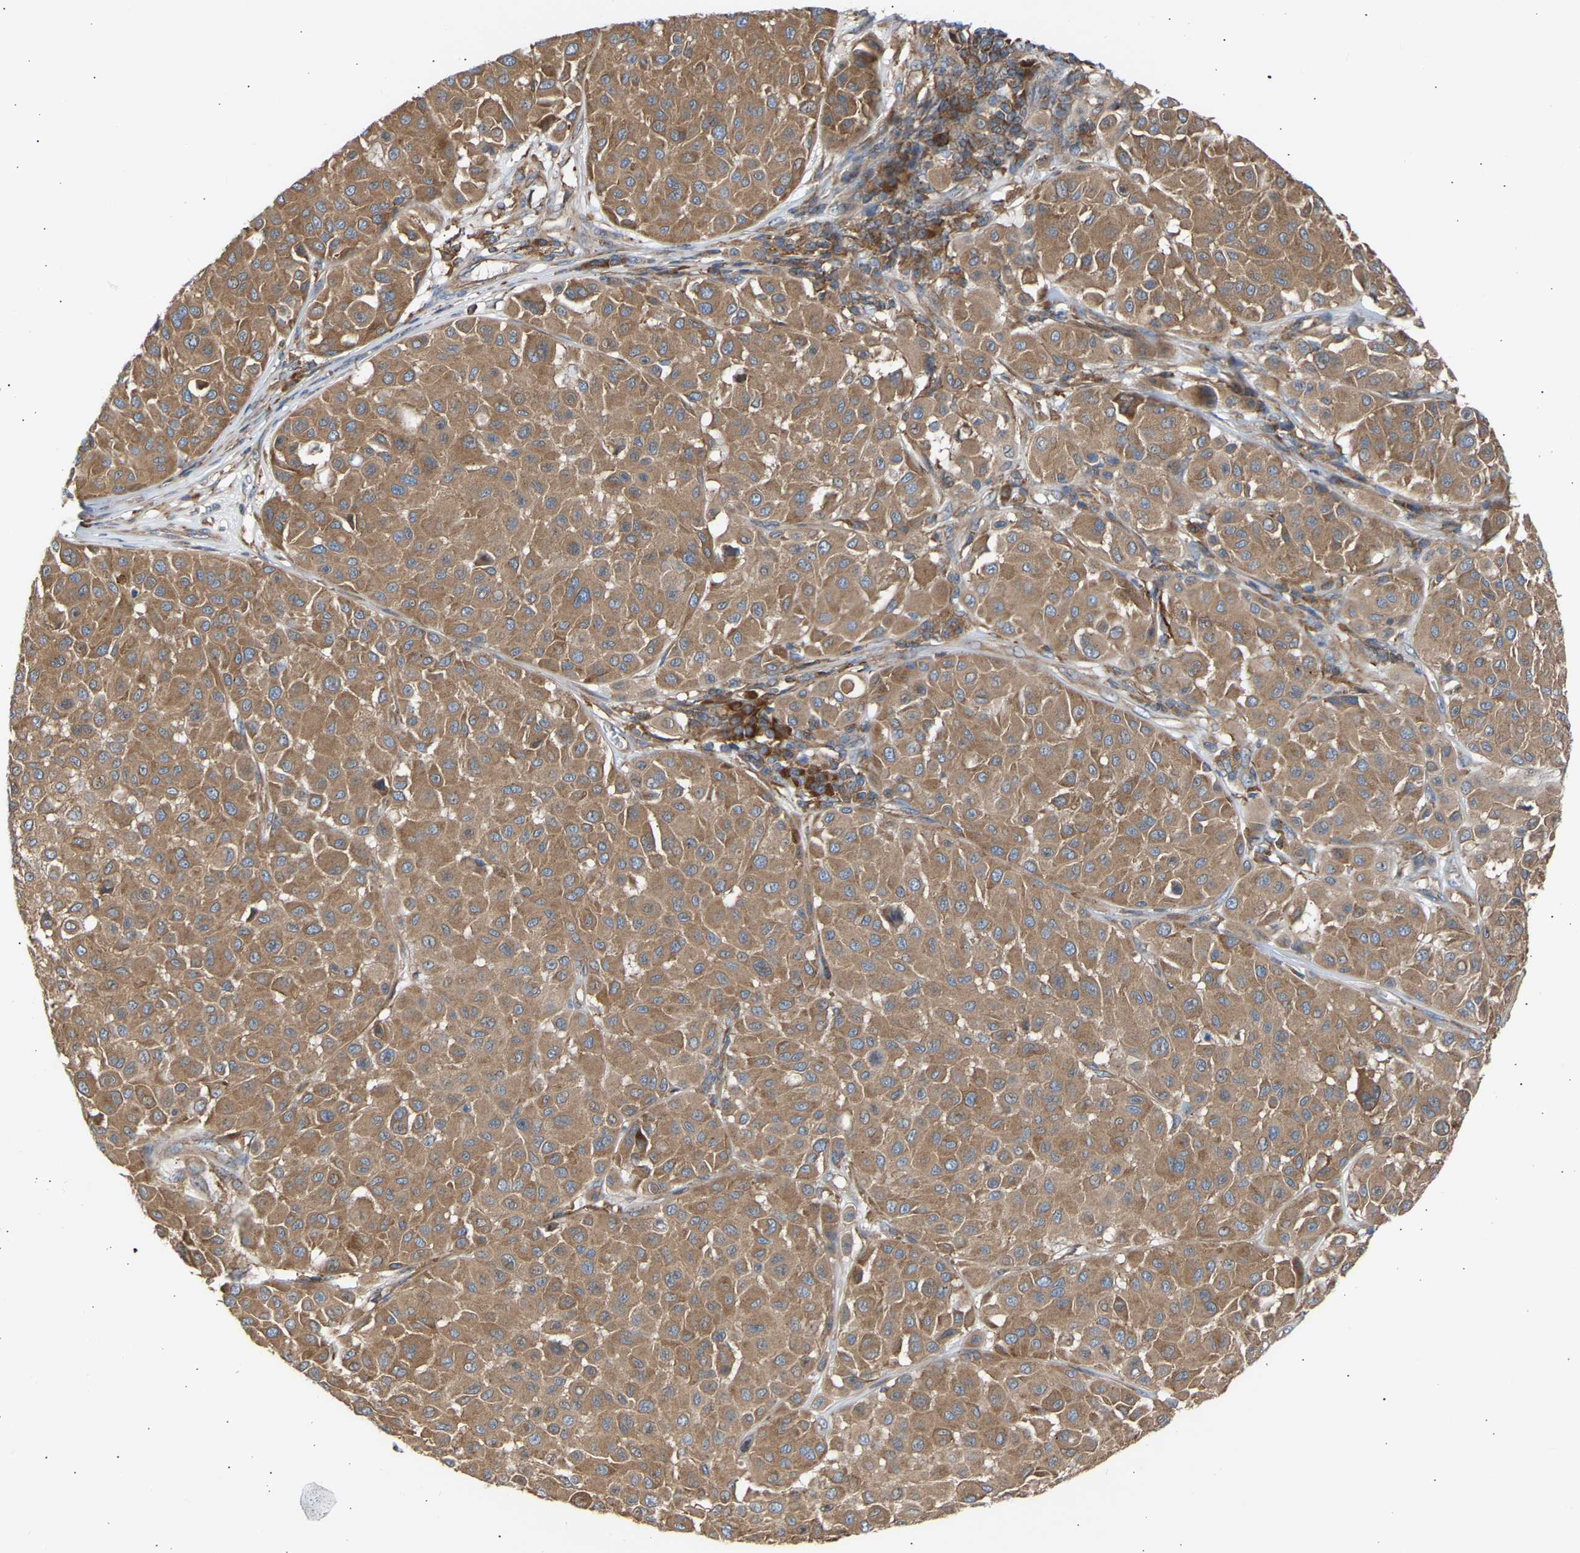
{"staining": {"intensity": "moderate", "quantity": ">75%", "location": "cytoplasmic/membranous"}, "tissue": "melanoma", "cell_type": "Tumor cells", "image_type": "cancer", "snomed": [{"axis": "morphology", "description": "Malignant melanoma, Metastatic site"}, {"axis": "topography", "description": "Soft tissue"}], "caption": "Malignant melanoma (metastatic site) stained with IHC shows moderate cytoplasmic/membranous staining in about >75% of tumor cells.", "gene": "GCN1", "patient": {"sex": "male", "age": 41}}